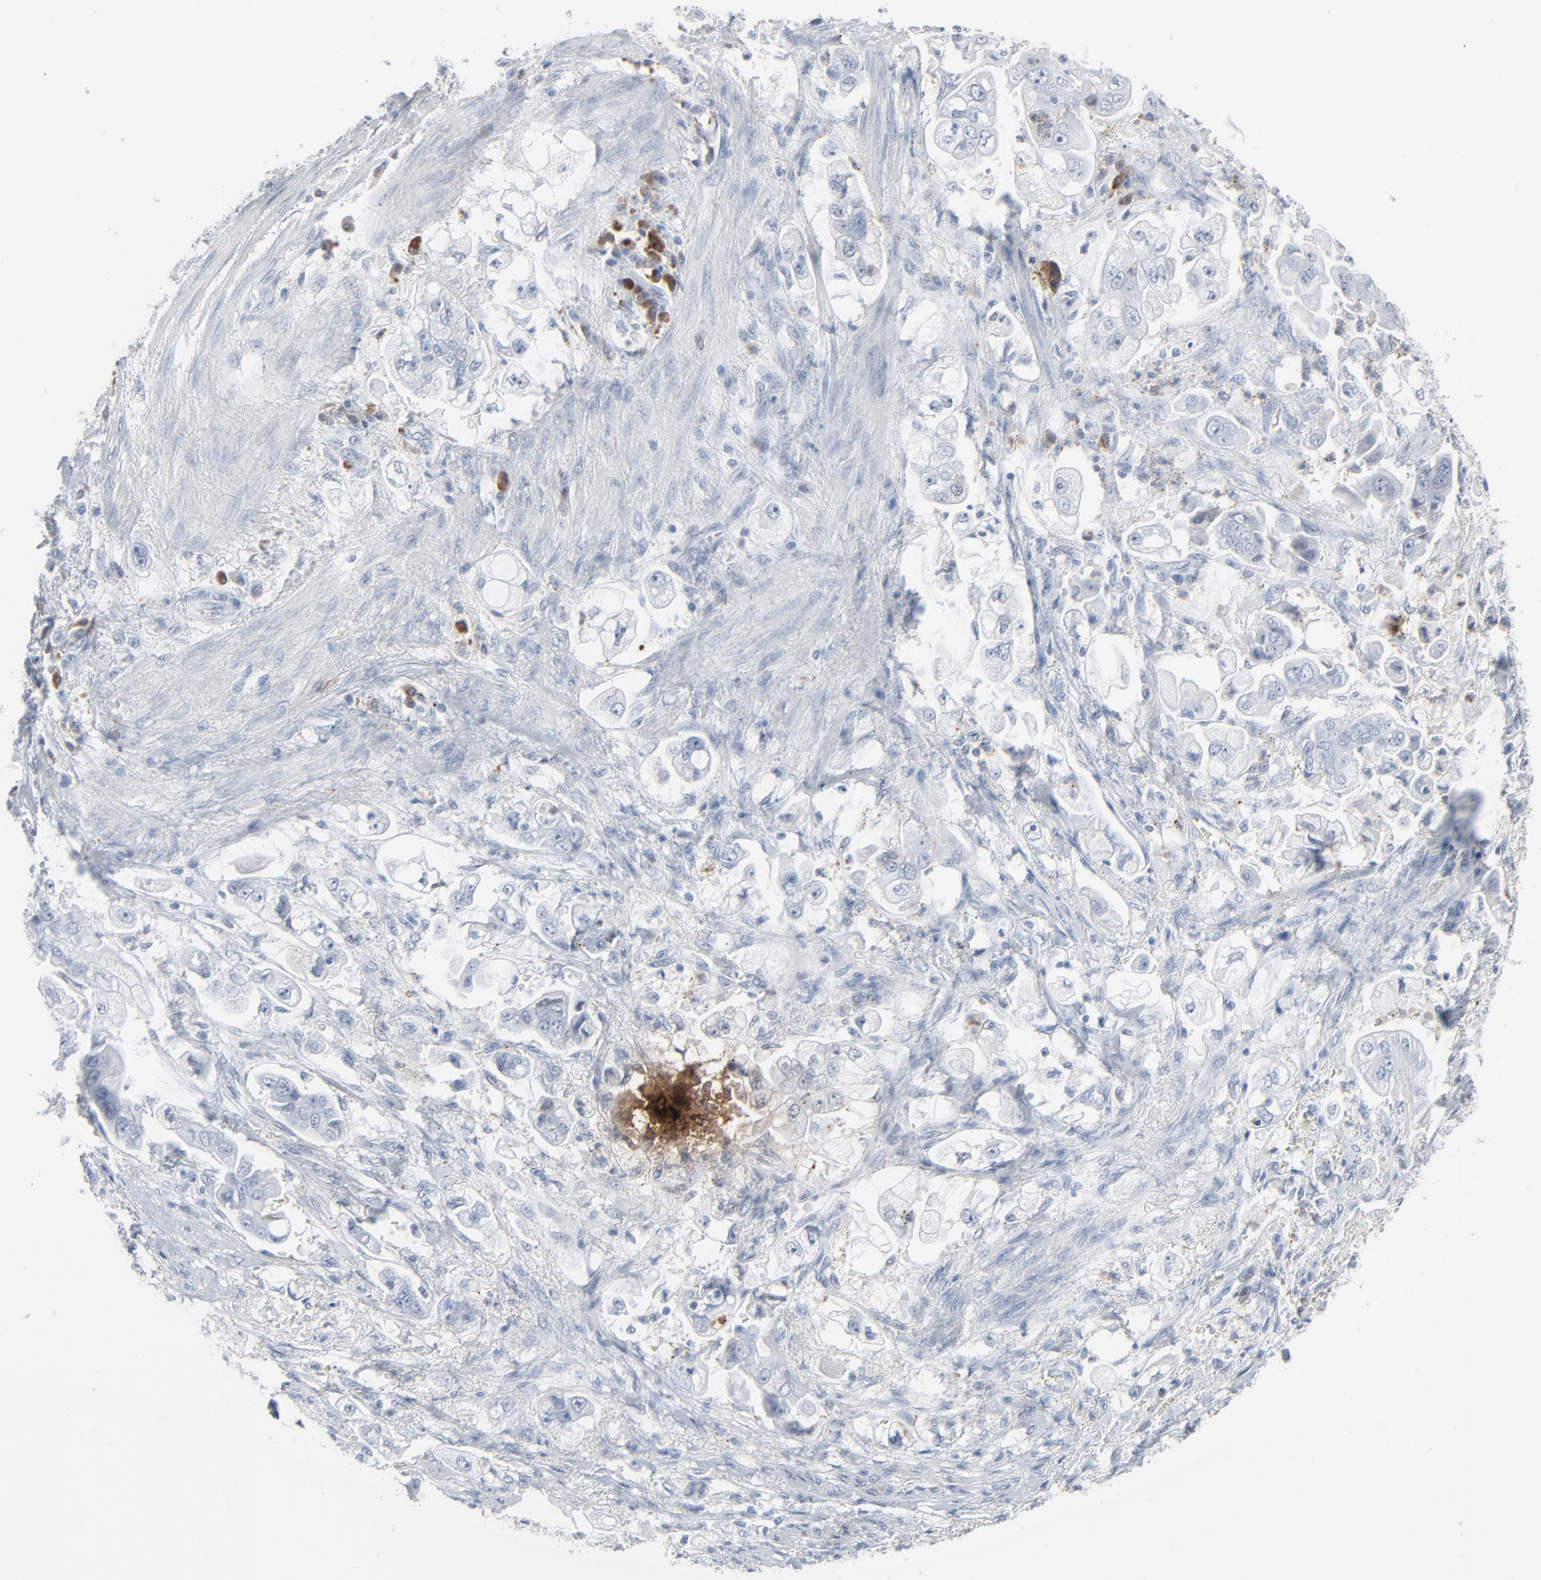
{"staining": {"intensity": "negative", "quantity": "none", "location": "none"}, "tissue": "stomach cancer", "cell_type": "Tumor cells", "image_type": "cancer", "snomed": [{"axis": "morphology", "description": "Adenocarcinoma, NOS"}, {"axis": "topography", "description": "Stomach"}], "caption": "This is a image of immunohistochemistry (IHC) staining of adenocarcinoma (stomach), which shows no staining in tumor cells. Nuclei are stained in blue.", "gene": "PHGDH", "patient": {"sex": "male", "age": 62}}